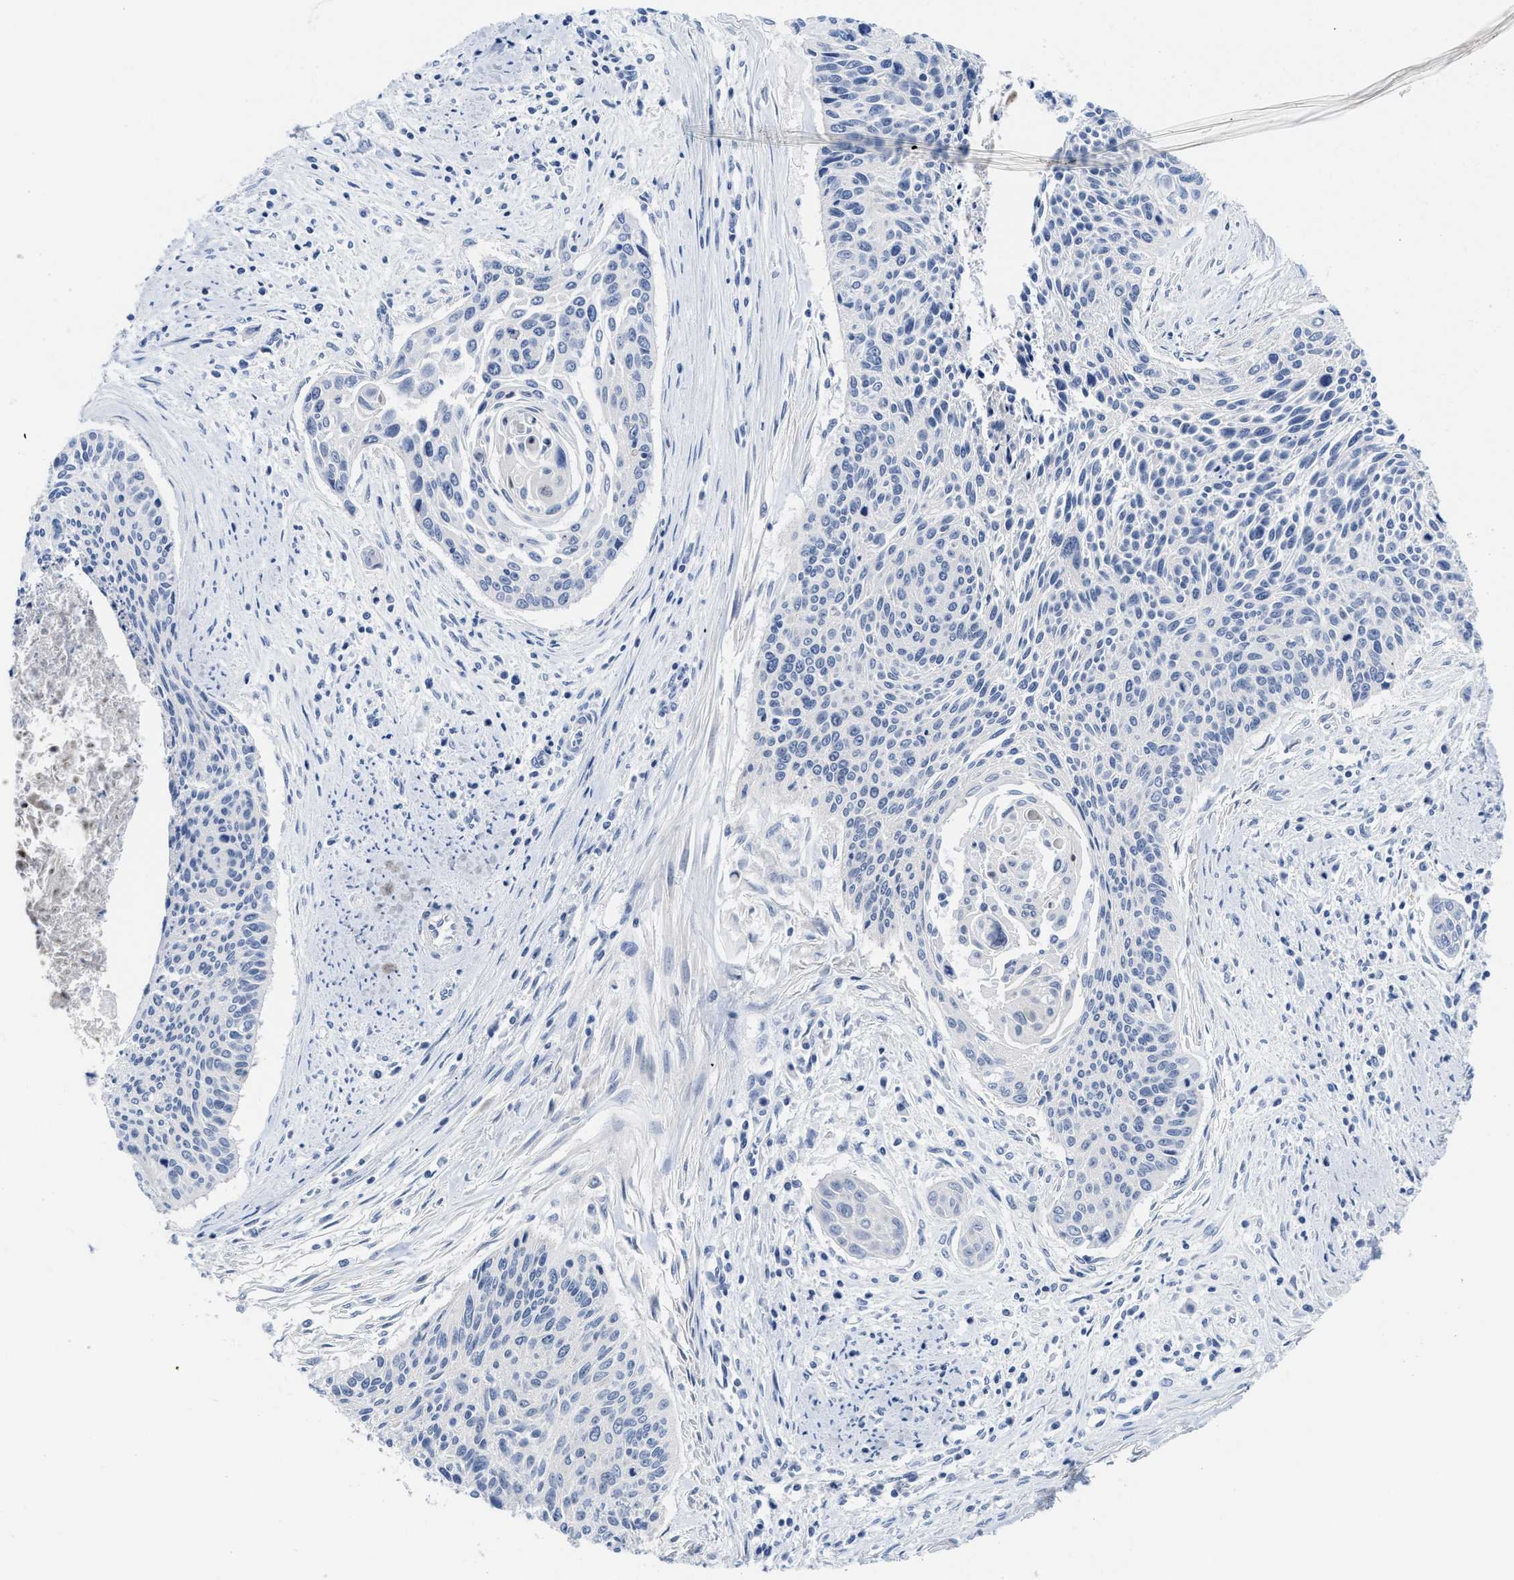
{"staining": {"intensity": "negative", "quantity": "none", "location": "none"}, "tissue": "cervical cancer", "cell_type": "Tumor cells", "image_type": "cancer", "snomed": [{"axis": "morphology", "description": "Squamous cell carcinoma, NOS"}, {"axis": "topography", "description": "Cervix"}], "caption": "Tumor cells show no significant protein expression in squamous cell carcinoma (cervical). (IHC, brightfield microscopy, high magnification).", "gene": "NOP58", "patient": {"sex": "female", "age": 55}}